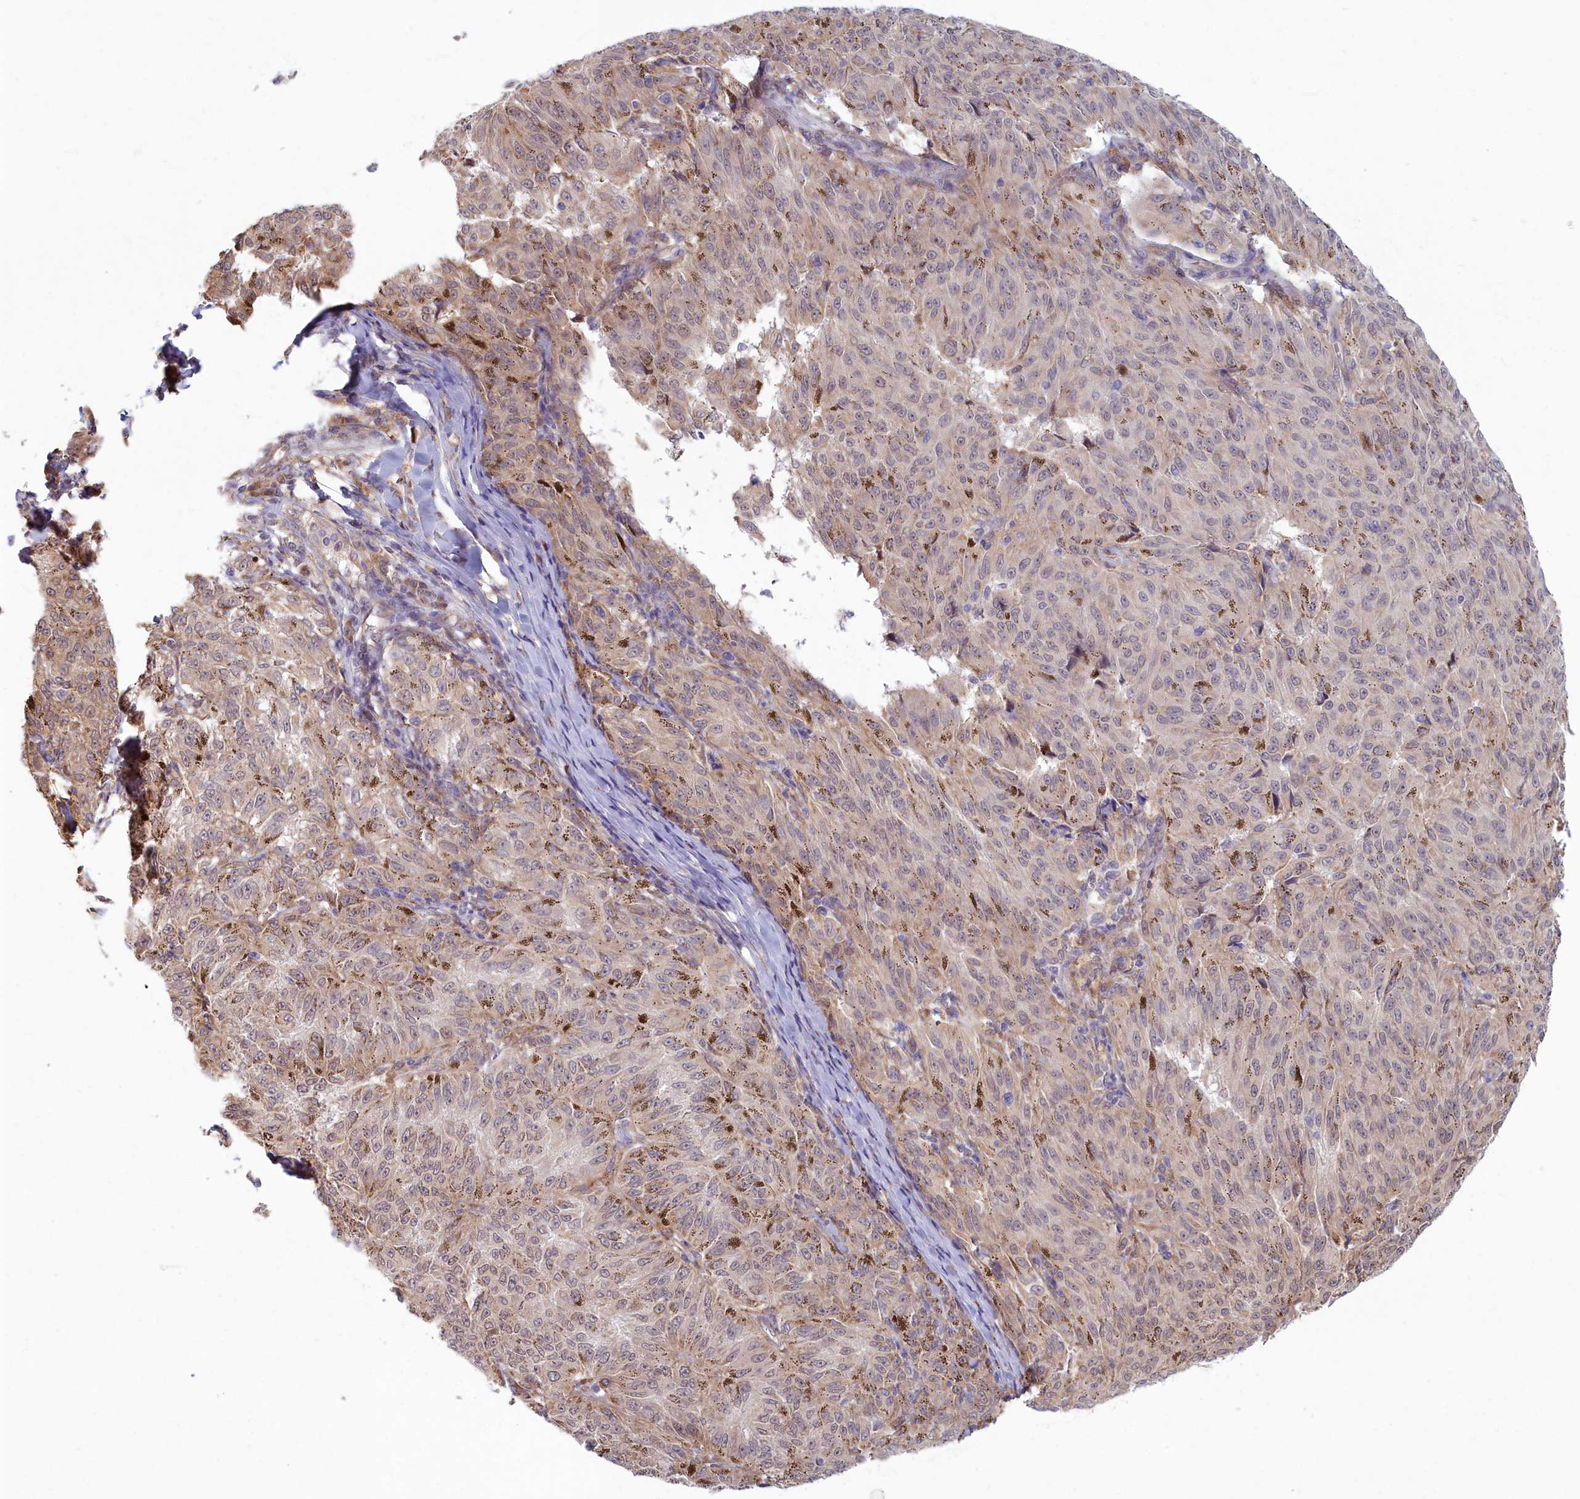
{"staining": {"intensity": "weak", "quantity": "25%-75%", "location": "cytoplasmic/membranous"}, "tissue": "melanoma", "cell_type": "Tumor cells", "image_type": "cancer", "snomed": [{"axis": "morphology", "description": "Malignant melanoma, NOS"}, {"axis": "topography", "description": "Skin"}], "caption": "An immunohistochemistry (IHC) micrograph of tumor tissue is shown. Protein staining in brown shows weak cytoplasmic/membranous positivity in melanoma within tumor cells.", "gene": "MAK16", "patient": {"sex": "female", "age": 72}}